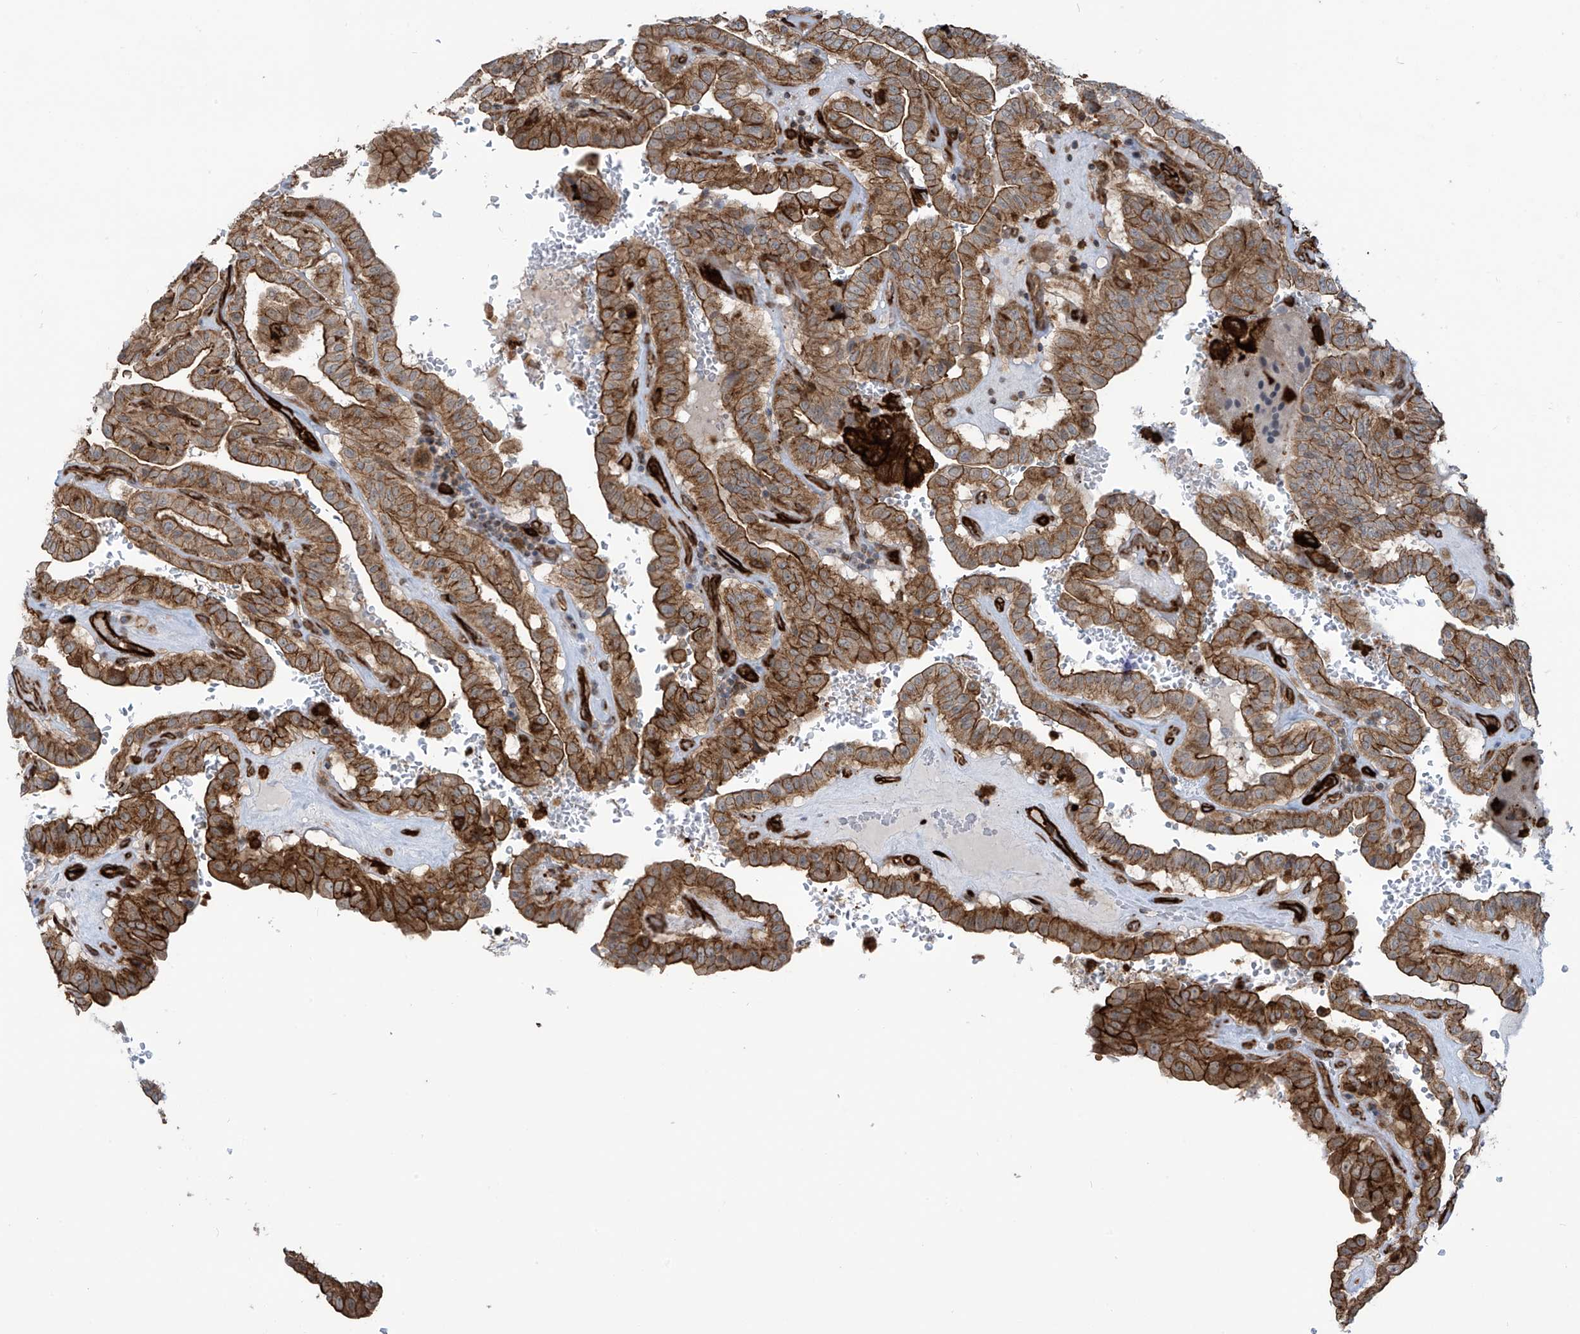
{"staining": {"intensity": "moderate", "quantity": ">75%", "location": "cytoplasmic/membranous"}, "tissue": "thyroid cancer", "cell_type": "Tumor cells", "image_type": "cancer", "snomed": [{"axis": "morphology", "description": "Papillary adenocarcinoma, NOS"}, {"axis": "topography", "description": "Thyroid gland"}], "caption": "Immunohistochemical staining of papillary adenocarcinoma (thyroid) exhibits medium levels of moderate cytoplasmic/membranous staining in about >75% of tumor cells. (DAB = brown stain, brightfield microscopy at high magnification).", "gene": "SLC9A2", "patient": {"sex": "male", "age": 77}}